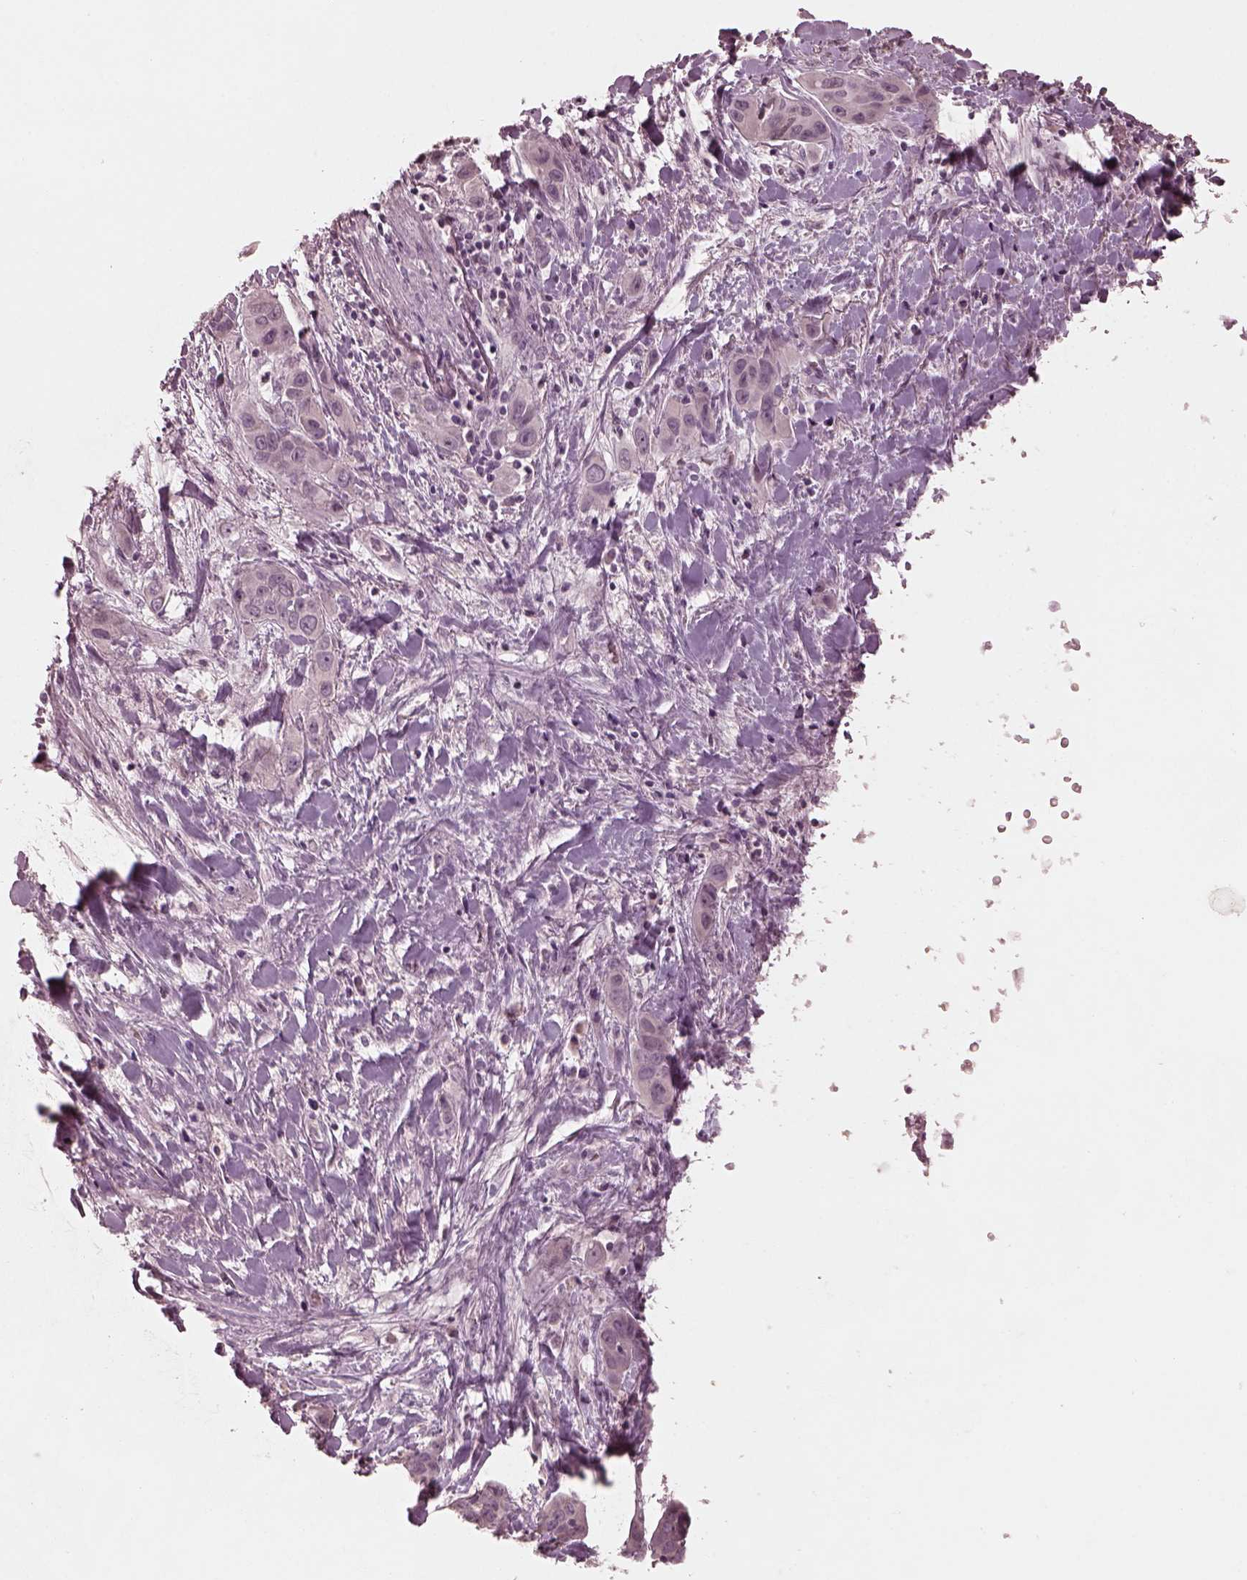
{"staining": {"intensity": "negative", "quantity": "none", "location": "none"}, "tissue": "liver cancer", "cell_type": "Tumor cells", "image_type": "cancer", "snomed": [{"axis": "morphology", "description": "Cholangiocarcinoma"}, {"axis": "topography", "description": "Liver"}], "caption": "A high-resolution photomicrograph shows immunohistochemistry staining of liver cholangiocarcinoma, which shows no significant staining in tumor cells.", "gene": "RGS7", "patient": {"sex": "female", "age": 52}}